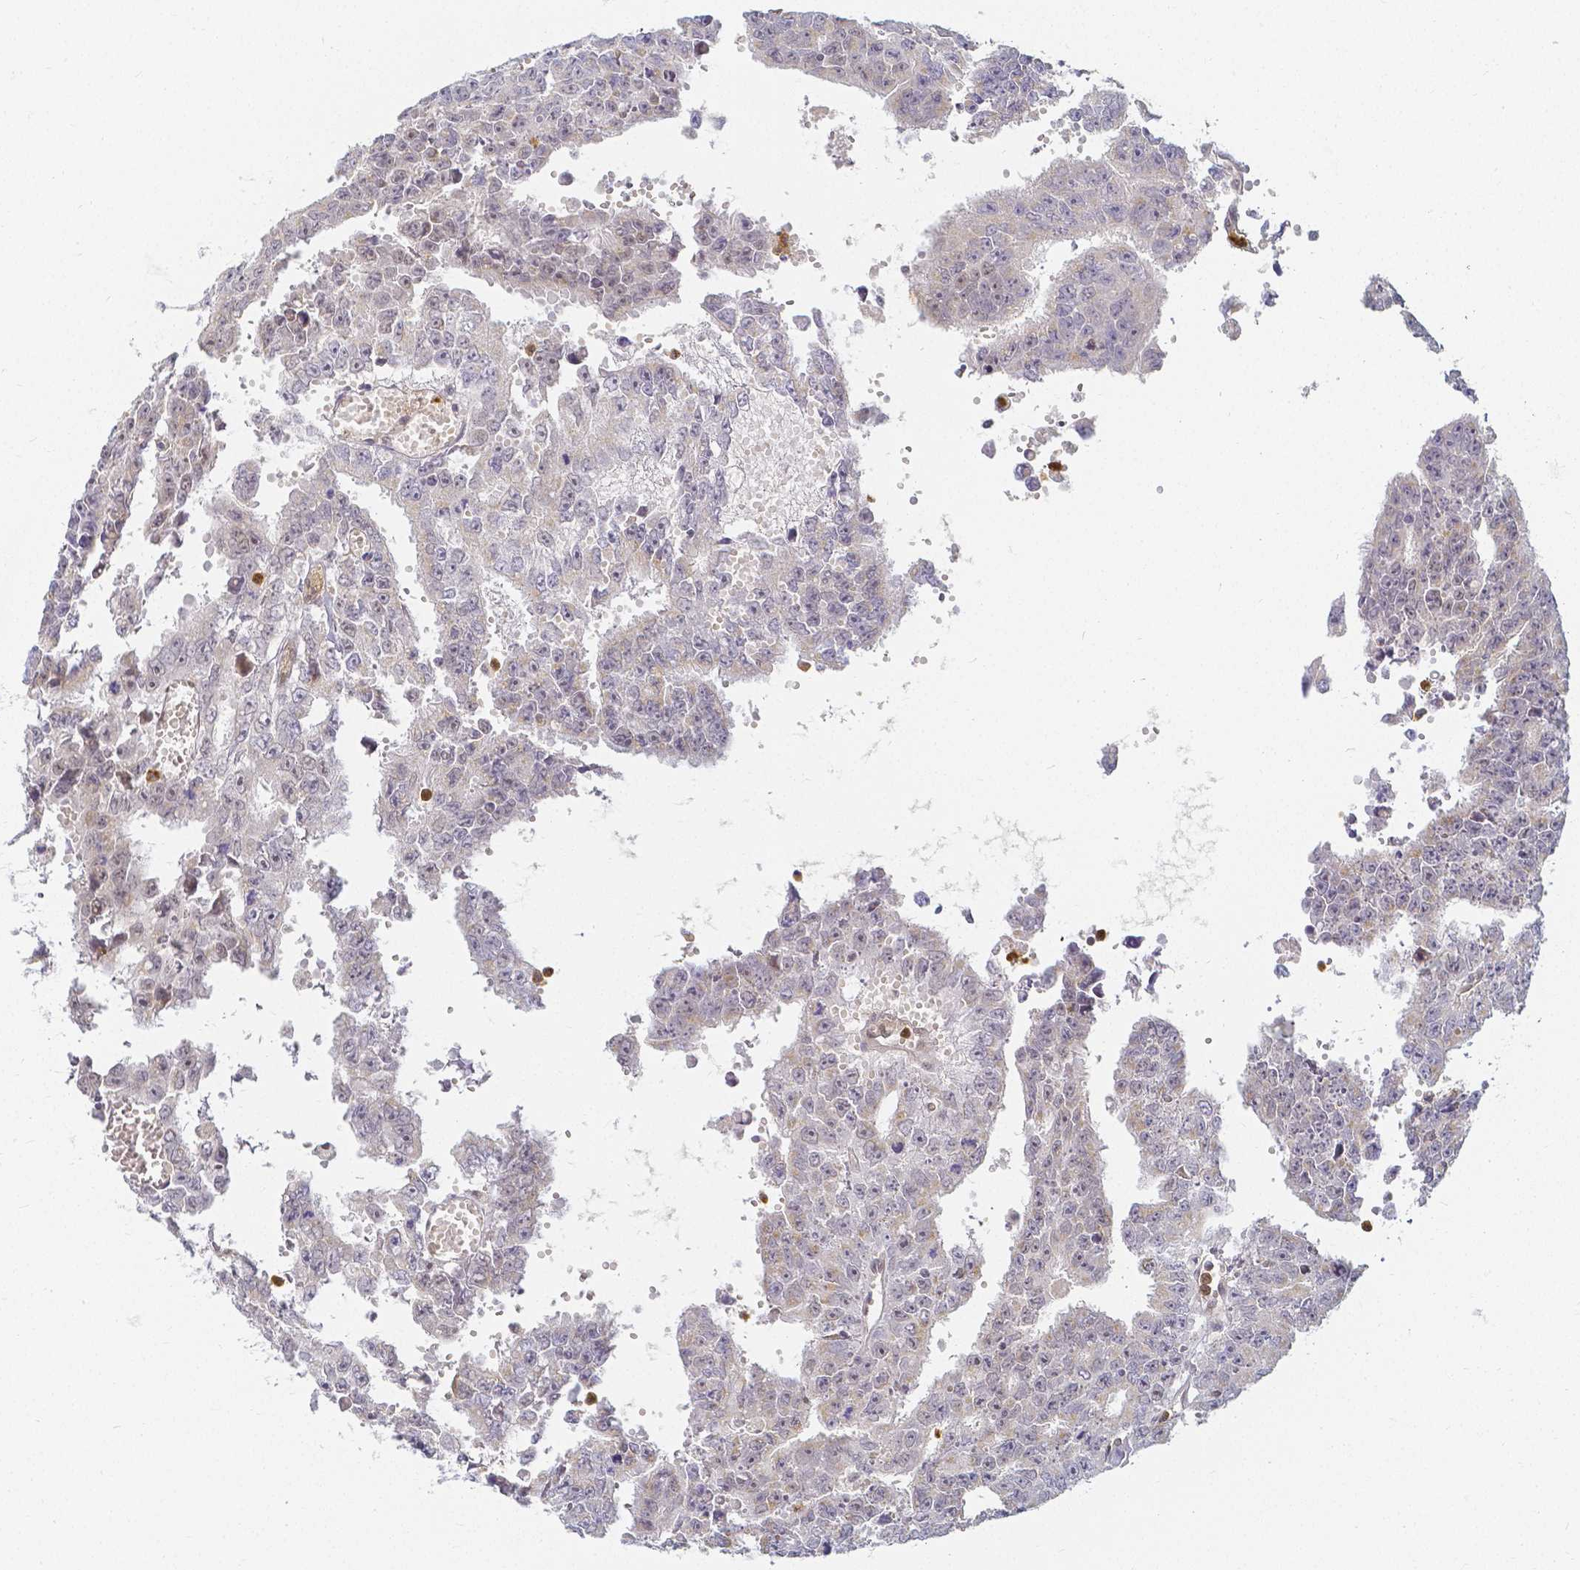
{"staining": {"intensity": "negative", "quantity": "none", "location": "none"}, "tissue": "testis cancer", "cell_type": "Tumor cells", "image_type": "cancer", "snomed": [{"axis": "morphology", "description": "Carcinoma, Embryonal, NOS"}, {"axis": "morphology", "description": "Teratoma, malignant, NOS"}, {"axis": "topography", "description": "Testis"}], "caption": "Immunohistochemical staining of human testis cancer (malignant teratoma) reveals no significant staining in tumor cells.", "gene": "KCNH1", "patient": {"sex": "male", "age": 24}}